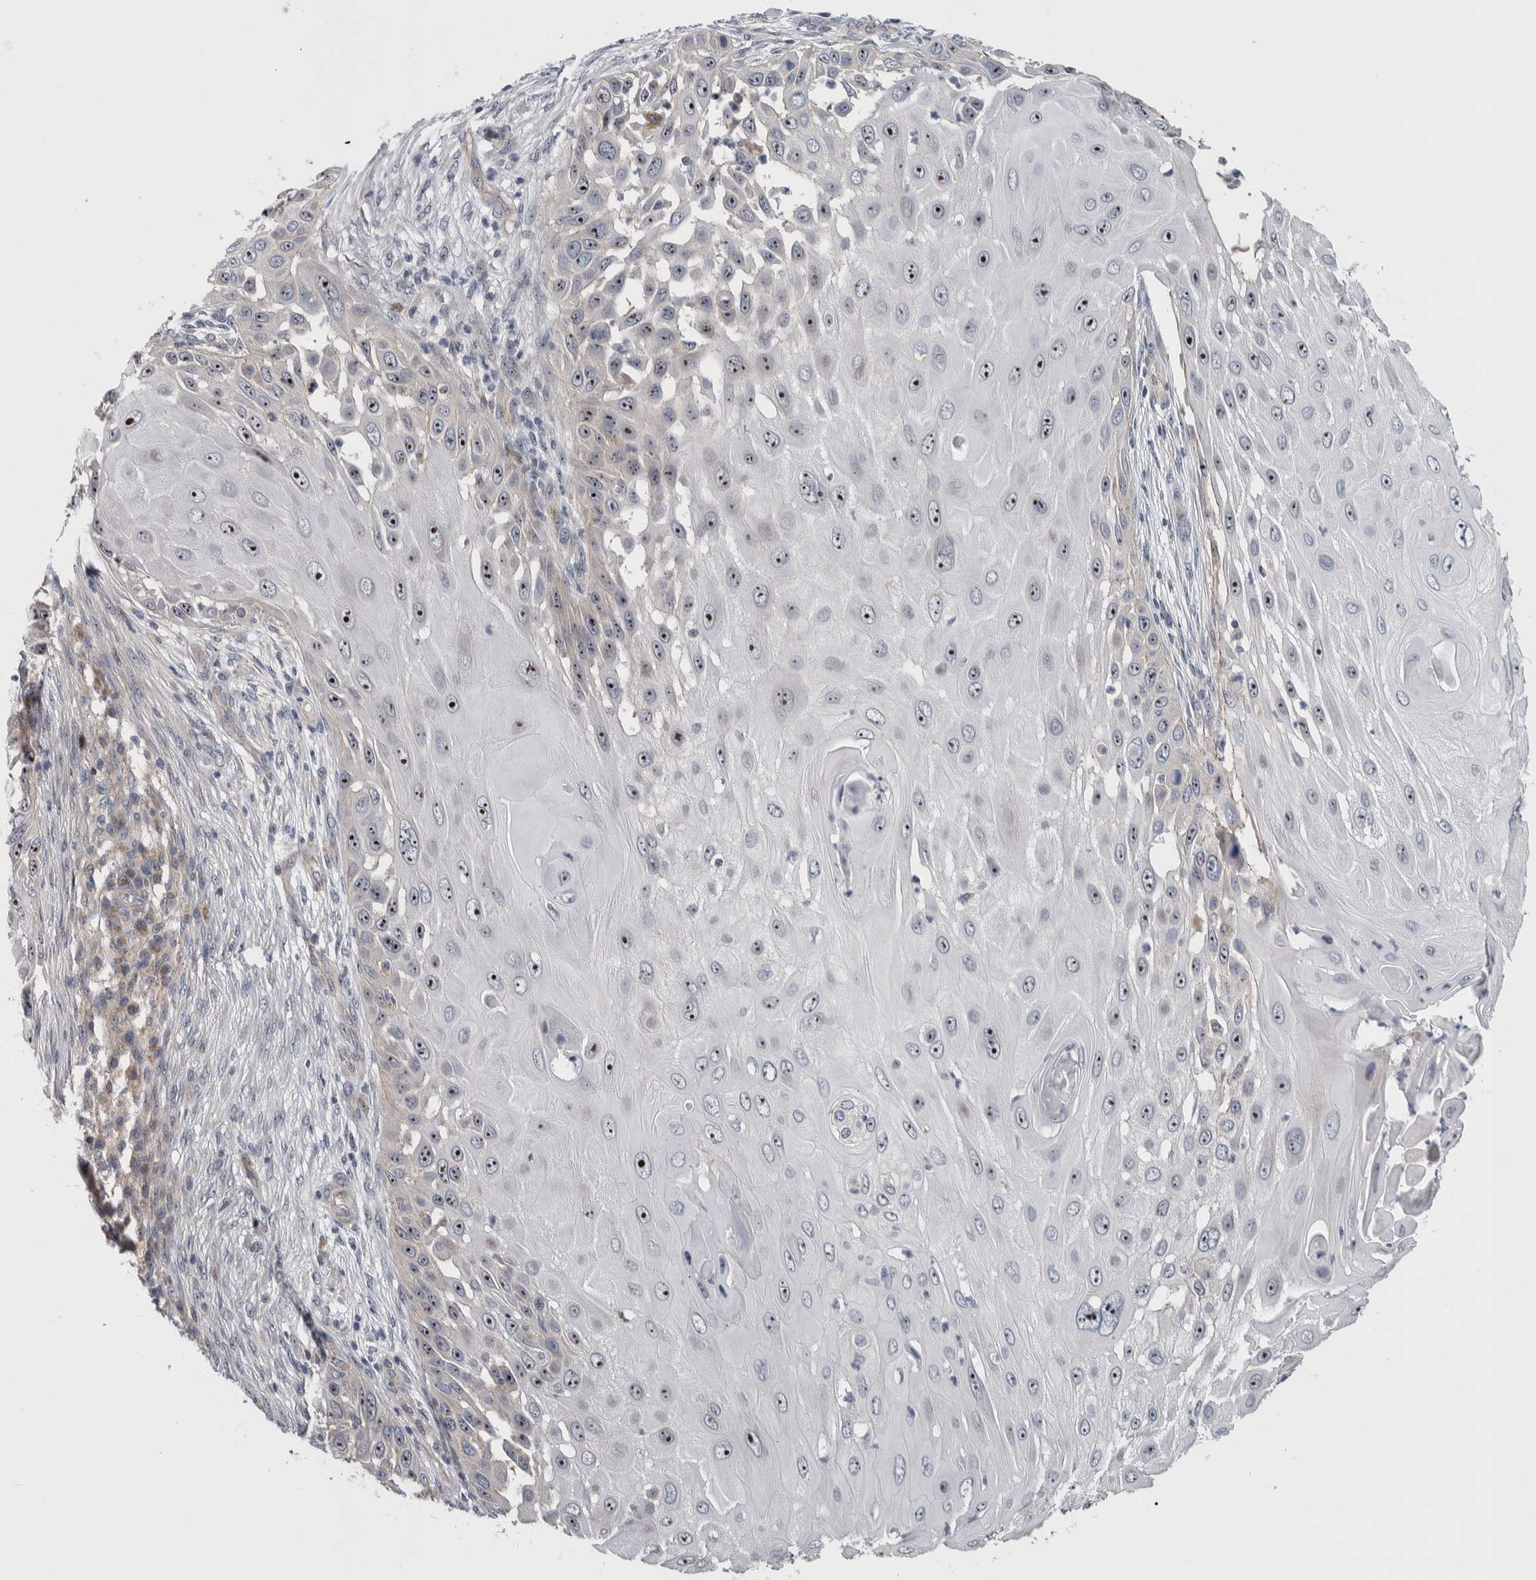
{"staining": {"intensity": "strong", "quantity": ">75%", "location": "nuclear"}, "tissue": "skin cancer", "cell_type": "Tumor cells", "image_type": "cancer", "snomed": [{"axis": "morphology", "description": "Squamous cell carcinoma, NOS"}, {"axis": "topography", "description": "Skin"}], "caption": "A high amount of strong nuclear positivity is seen in approximately >75% of tumor cells in skin cancer tissue.", "gene": "PRRG4", "patient": {"sex": "female", "age": 44}}